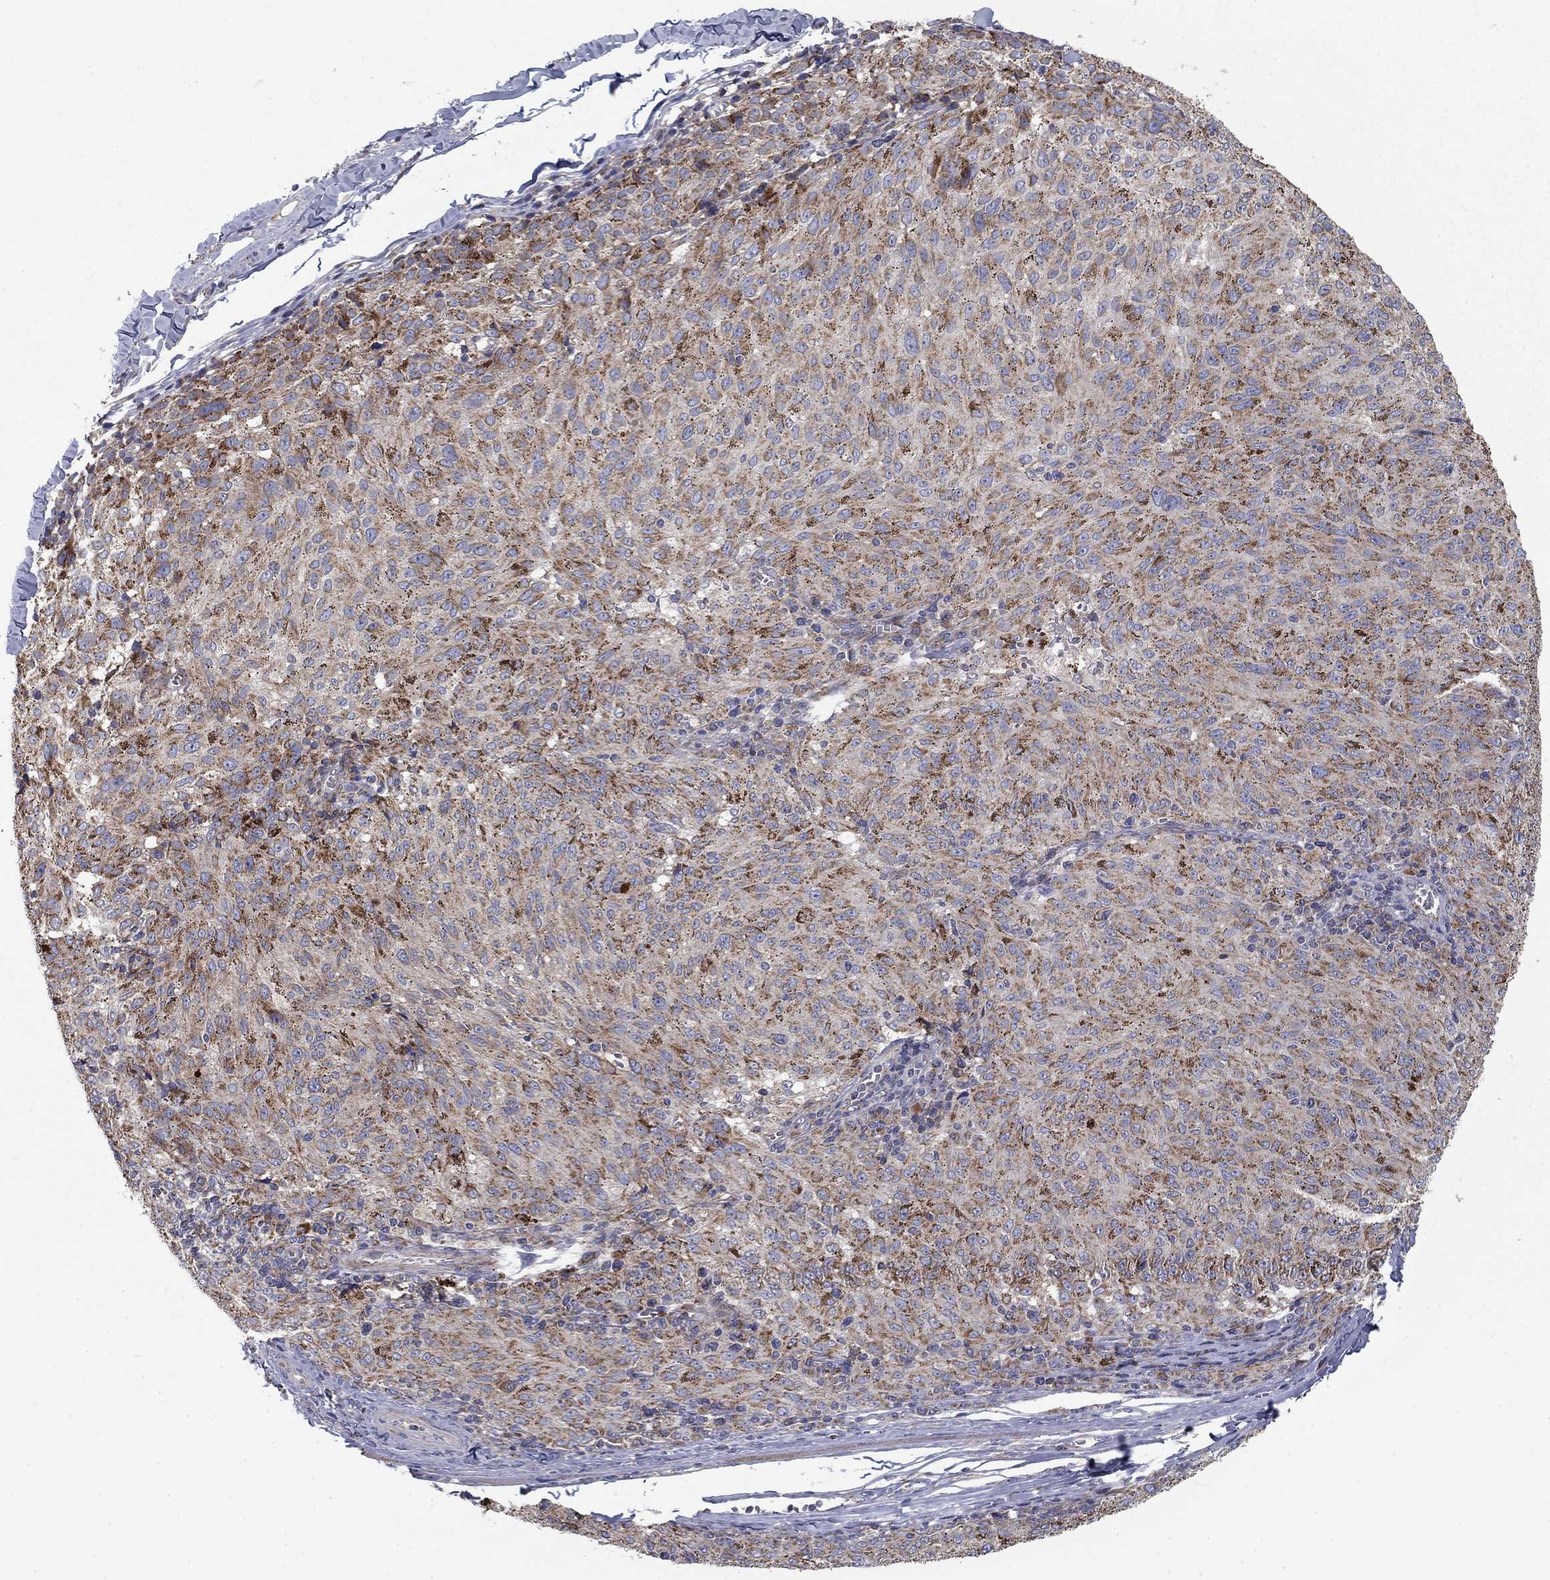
{"staining": {"intensity": "strong", "quantity": "25%-75%", "location": "cytoplasmic/membranous"}, "tissue": "melanoma", "cell_type": "Tumor cells", "image_type": "cancer", "snomed": [{"axis": "morphology", "description": "Malignant melanoma, NOS"}, {"axis": "topography", "description": "Skin"}], "caption": "A photomicrograph showing strong cytoplasmic/membranous expression in about 25%-75% of tumor cells in melanoma, as visualized by brown immunohistochemical staining.", "gene": "MMAA", "patient": {"sex": "female", "age": 72}}